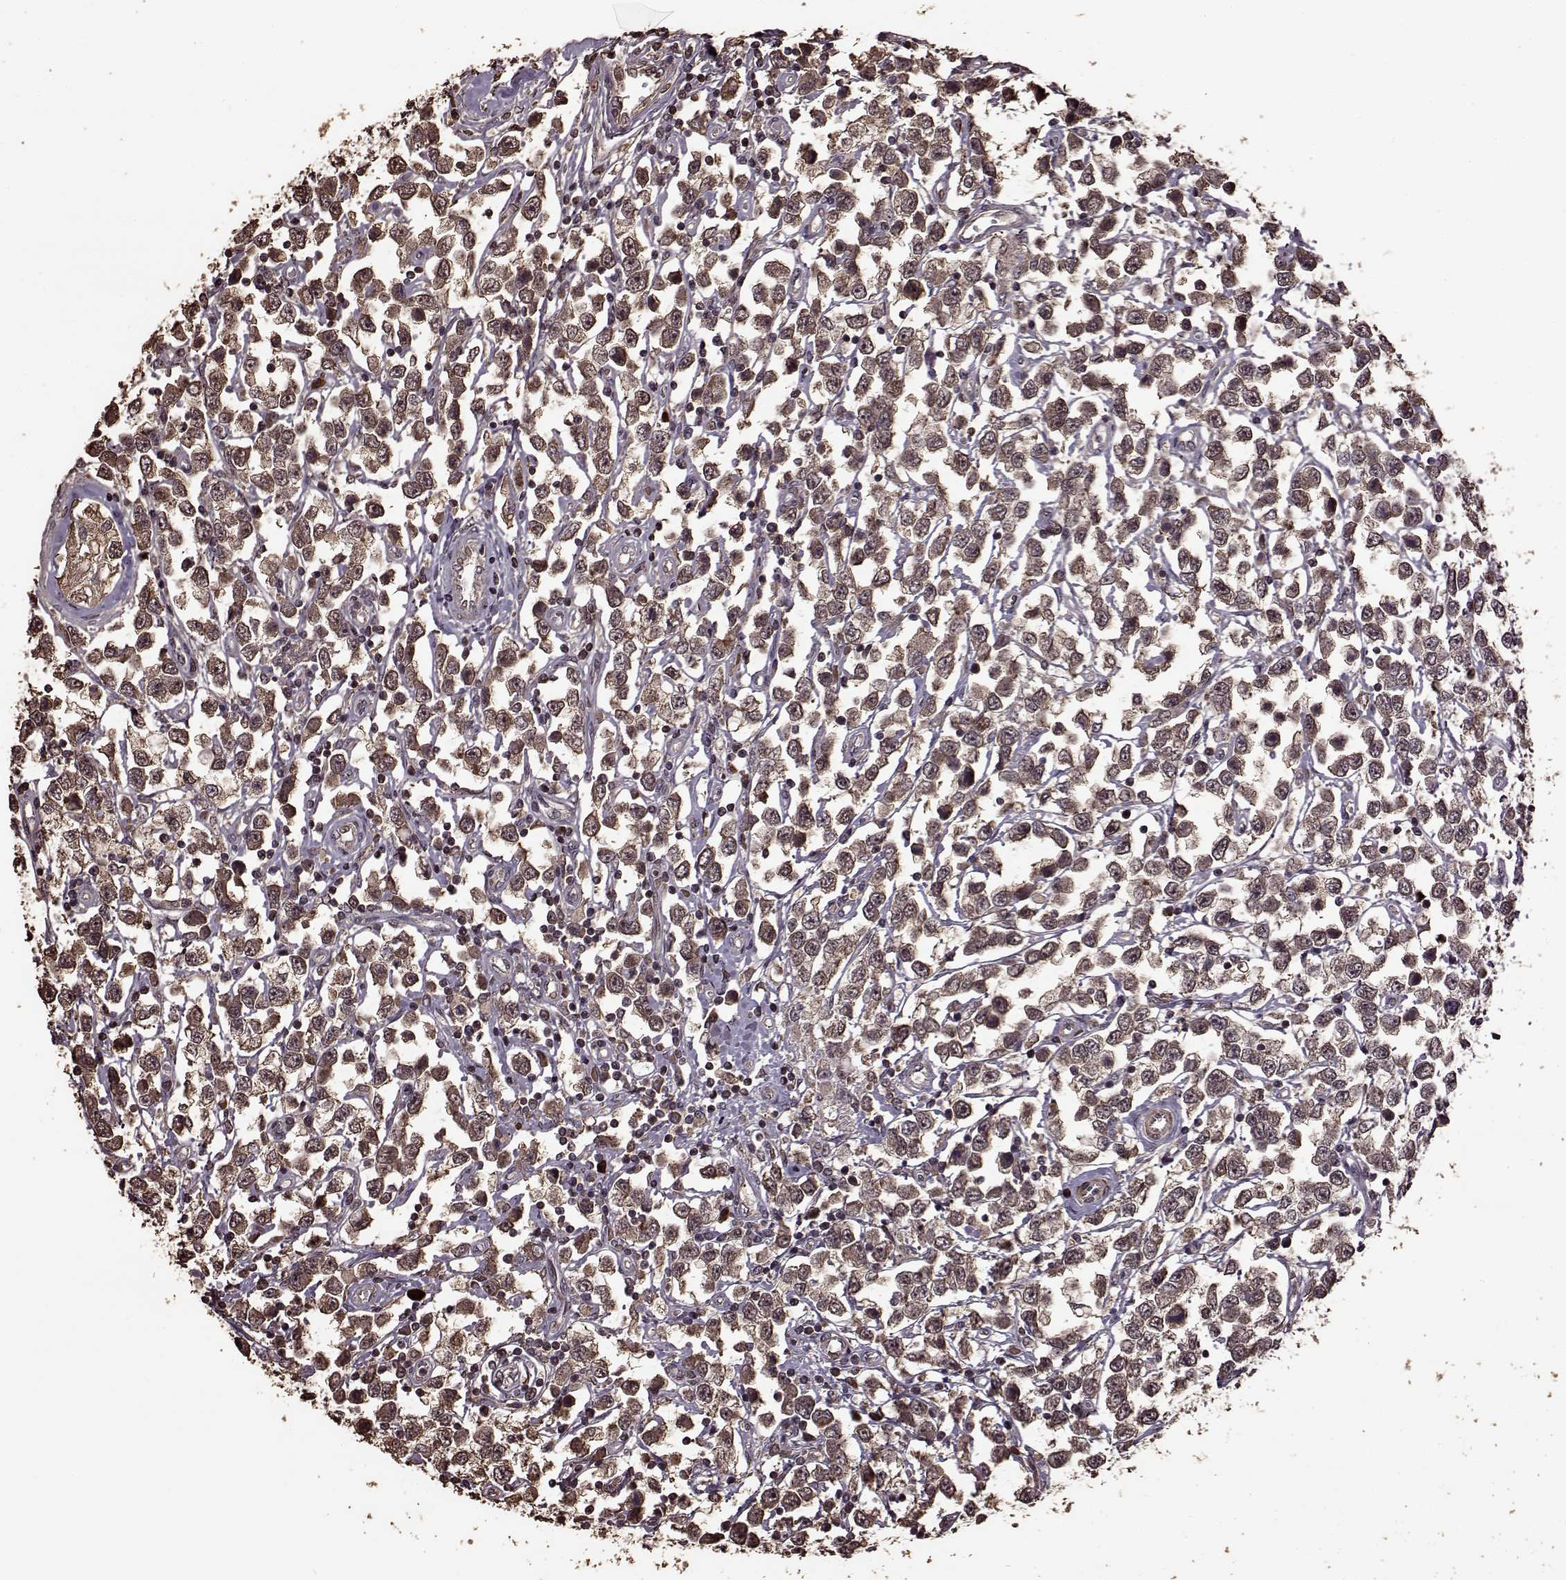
{"staining": {"intensity": "weak", "quantity": ">75%", "location": "cytoplasmic/membranous"}, "tissue": "testis cancer", "cell_type": "Tumor cells", "image_type": "cancer", "snomed": [{"axis": "morphology", "description": "Seminoma, NOS"}, {"axis": "topography", "description": "Testis"}], "caption": "About >75% of tumor cells in human seminoma (testis) exhibit weak cytoplasmic/membranous protein positivity as visualized by brown immunohistochemical staining.", "gene": "FBXW11", "patient": {"sex": "male", "age": 34}}